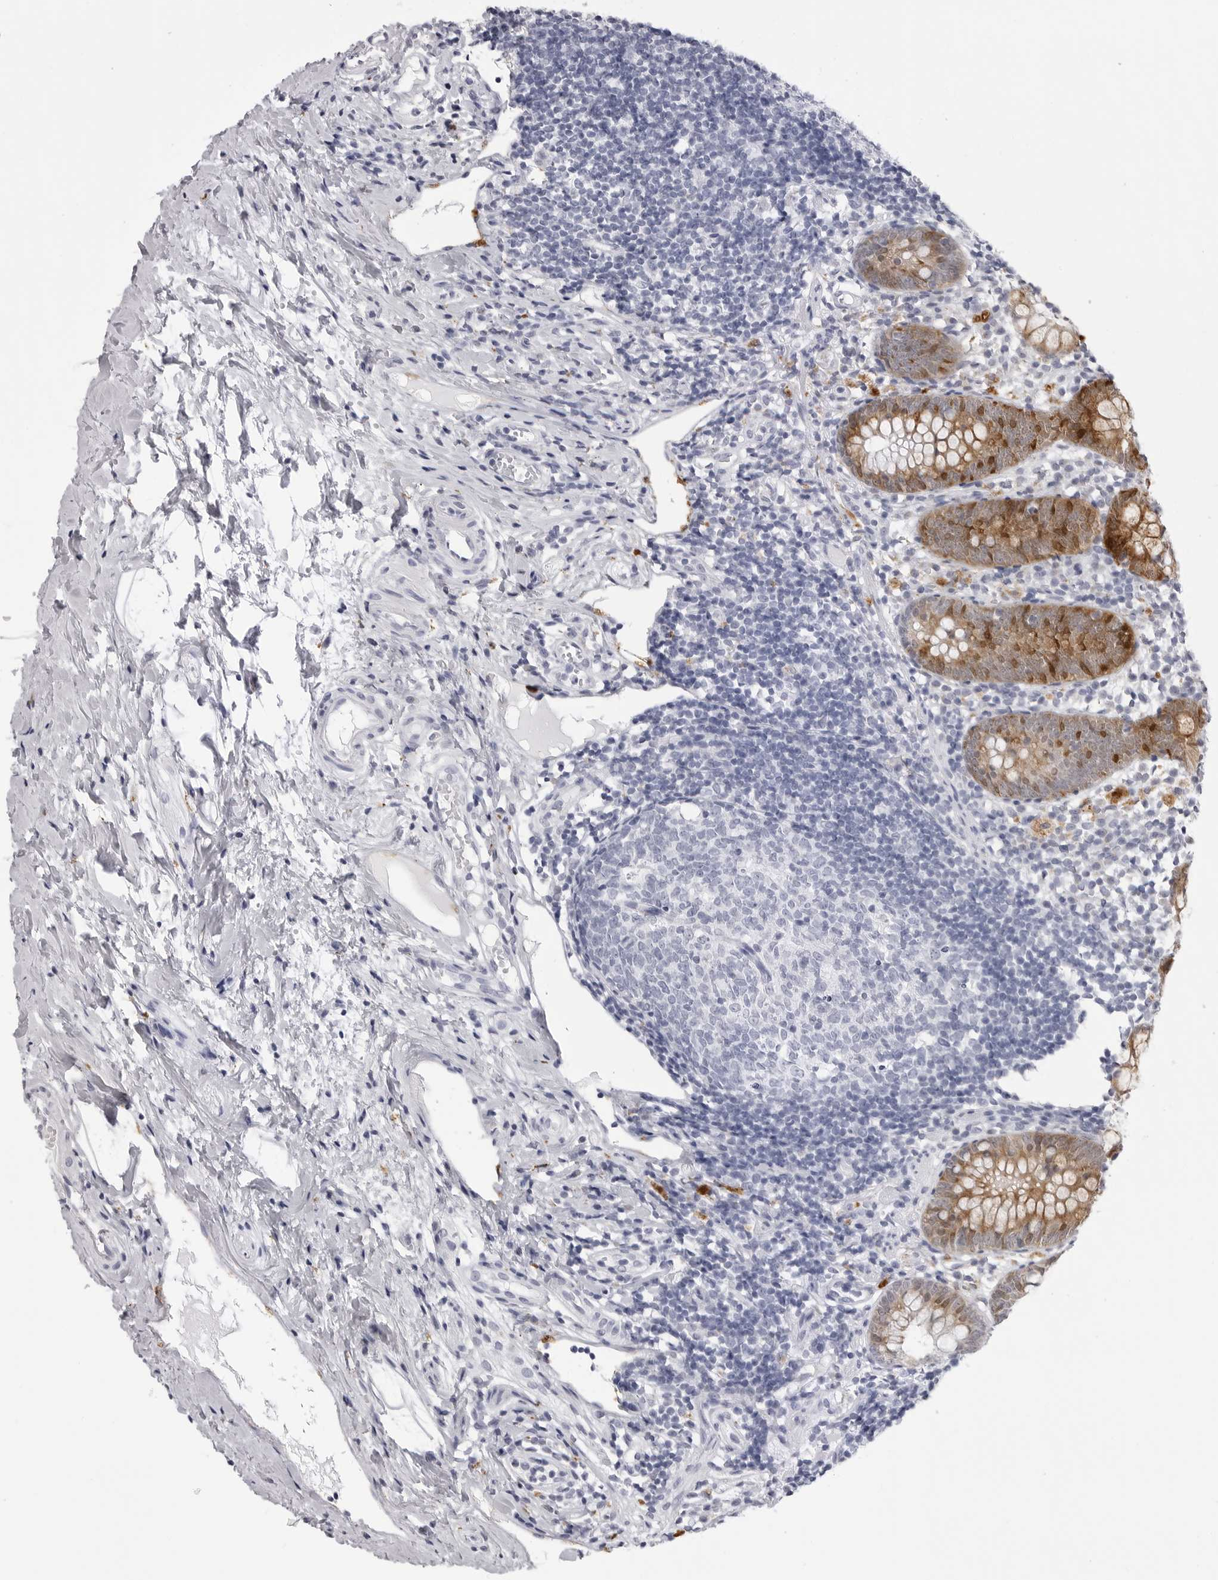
{"staining": {"intensity": "strong", "quantity": ">75%", "location": "cytoplasmic/membranous"}, "tissue": "appendix", "cell_type": "Glandular cells", "image_type": "normal", "snomed": [{"axis": "morphology", "description": "Normal tissue, NOS"}, {"axis": "topography", "description": "Appendix"}], "caption": "Glandular cells show high levels of strong cytoplasmic/membranous staining in about >75% of cells in benign human appendix. (IHC, brightfield microscopy, high magnification).", "gene": "LGALS4", "patient": {"sex": "female", "age": 20}}